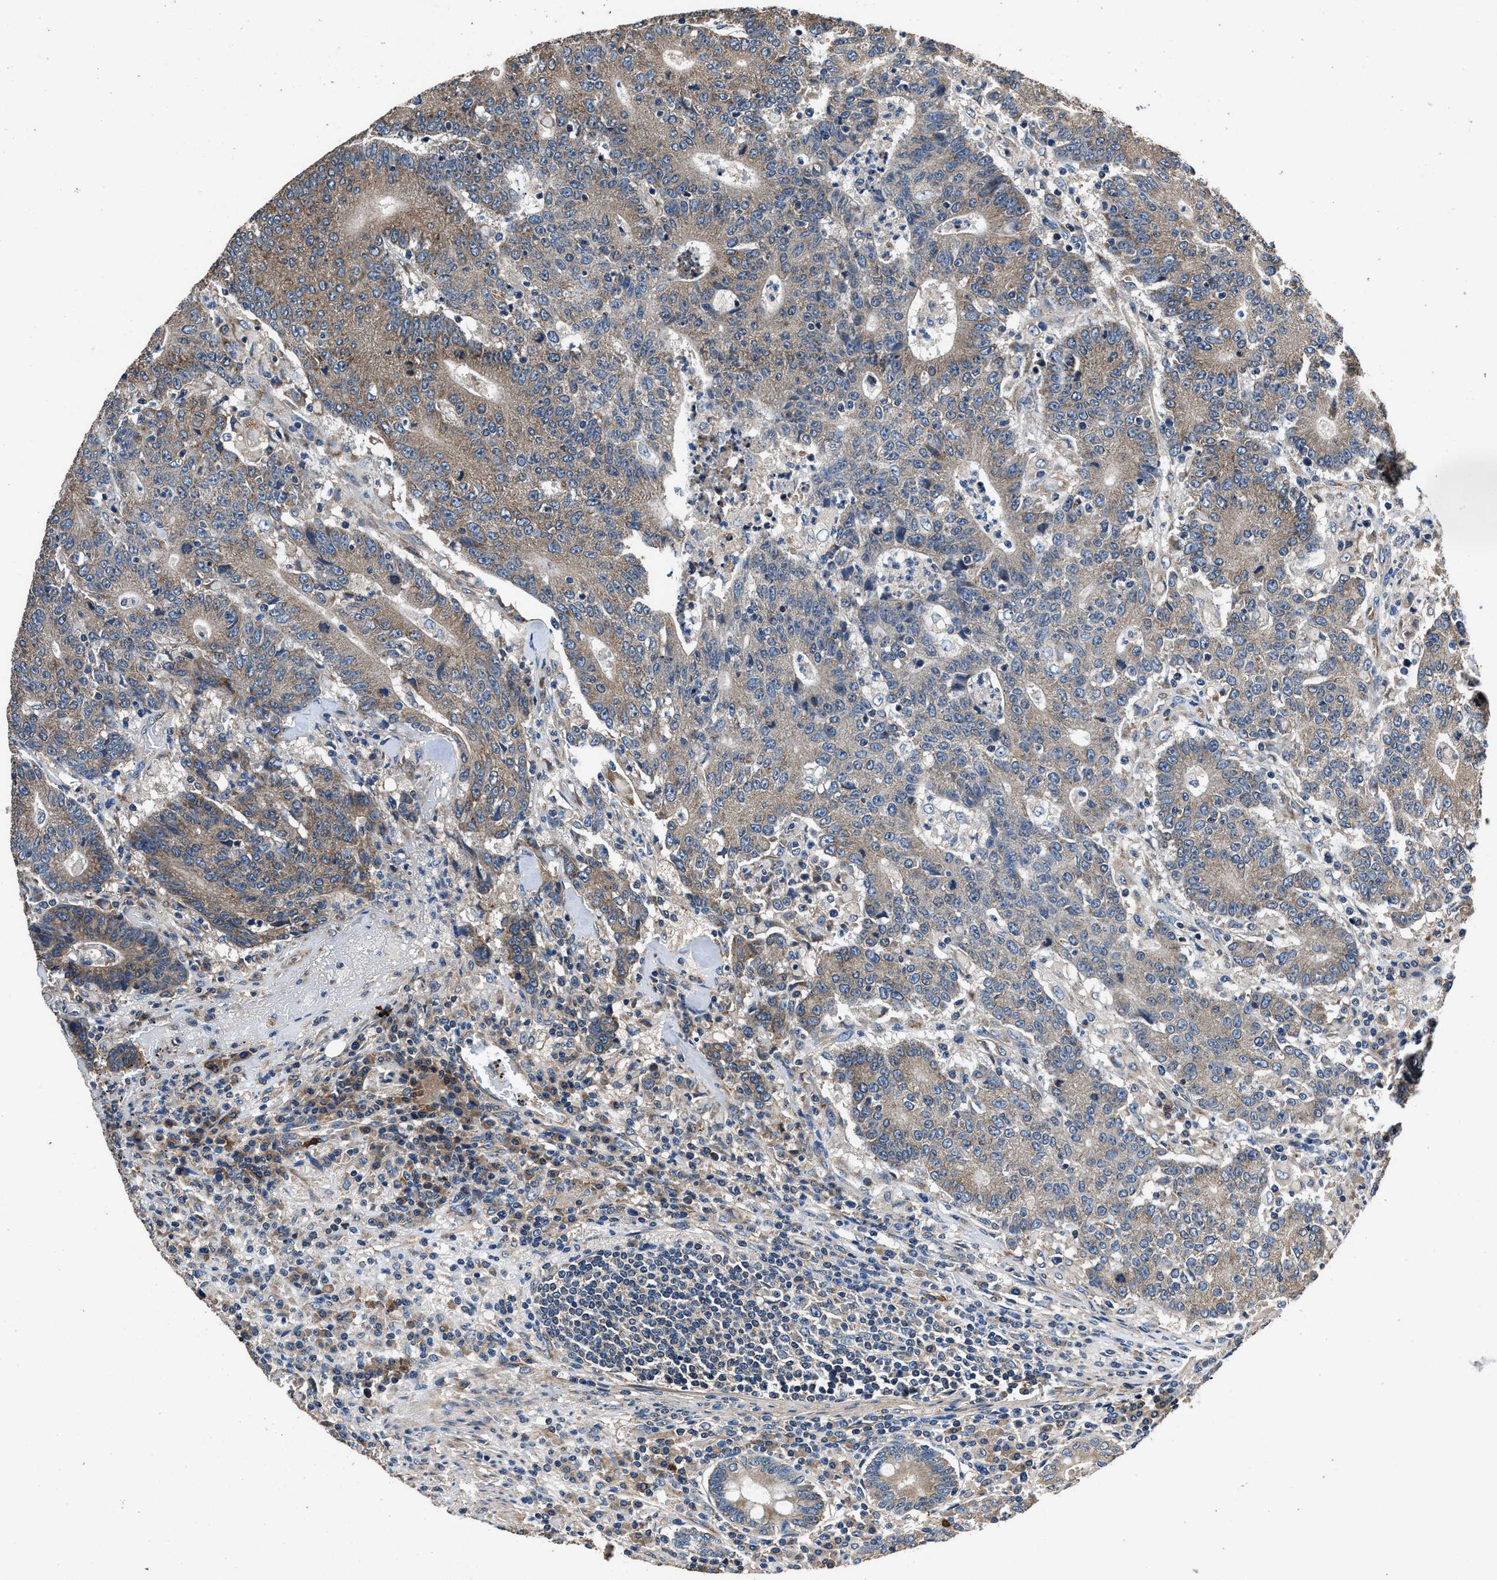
{"staining": {"intensity": "moderate", "quantity": ">75%", "location": "cytoplasmic/membranous"}, "tissue": "colorectal cancer", "cell_type": "Tumor cells", "image_type": "cancer", "snomed": [{"axis": "morphology", "description": "Normal tissue, NOS"}, {"axis": "morphology", "description": "Adenocarcinoma, NOS"}, {"axis": "topography", "description": "Colon"}], "caption": "Immunohistochemical staining of human adenocarcinoma (colorectal) demonstrates moderate cytoplasmic/membranous protein staining in about >75% of tumor cells.", "gene": "DHRS7B", "patient": {"sex": "female", "age": 75}}